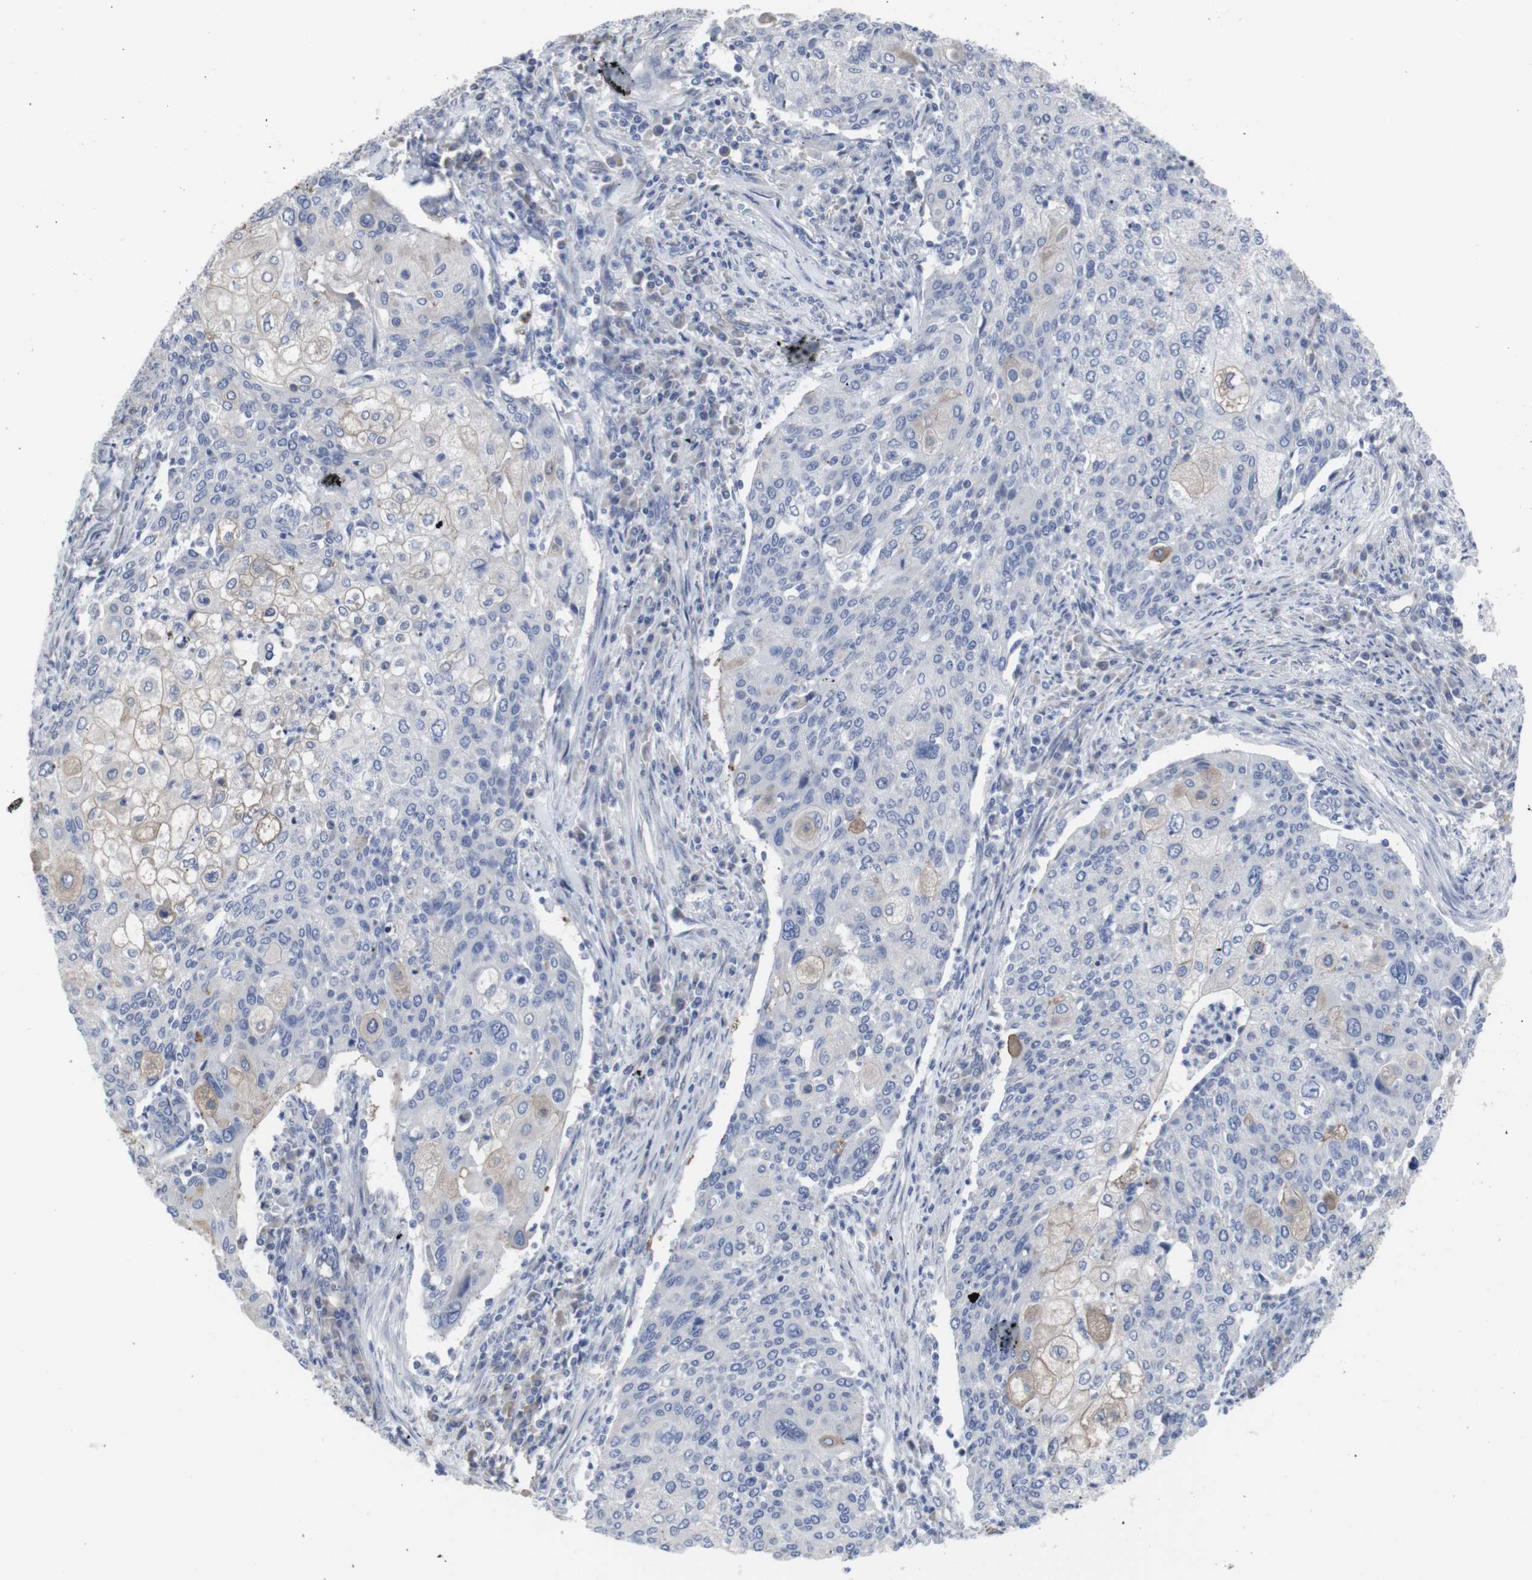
{"staining": {"intensity": "negative", "quantity": "none", "location": "none"}, "tissue": "cervical cancer", "cell_type": "Tumor cells", "image_type": "cancer", "snomed": [{"axis": "morphology", "description": "Squamous cell carcinoma, NOS"}, {"axis": "topography", "description": "Cervix"}], "caption": "A photomicrograph of human cervical cancer is negative for staining in tumor cells.", "gene": "SNCG", "patient": {"sex": "female", "age": 40}}